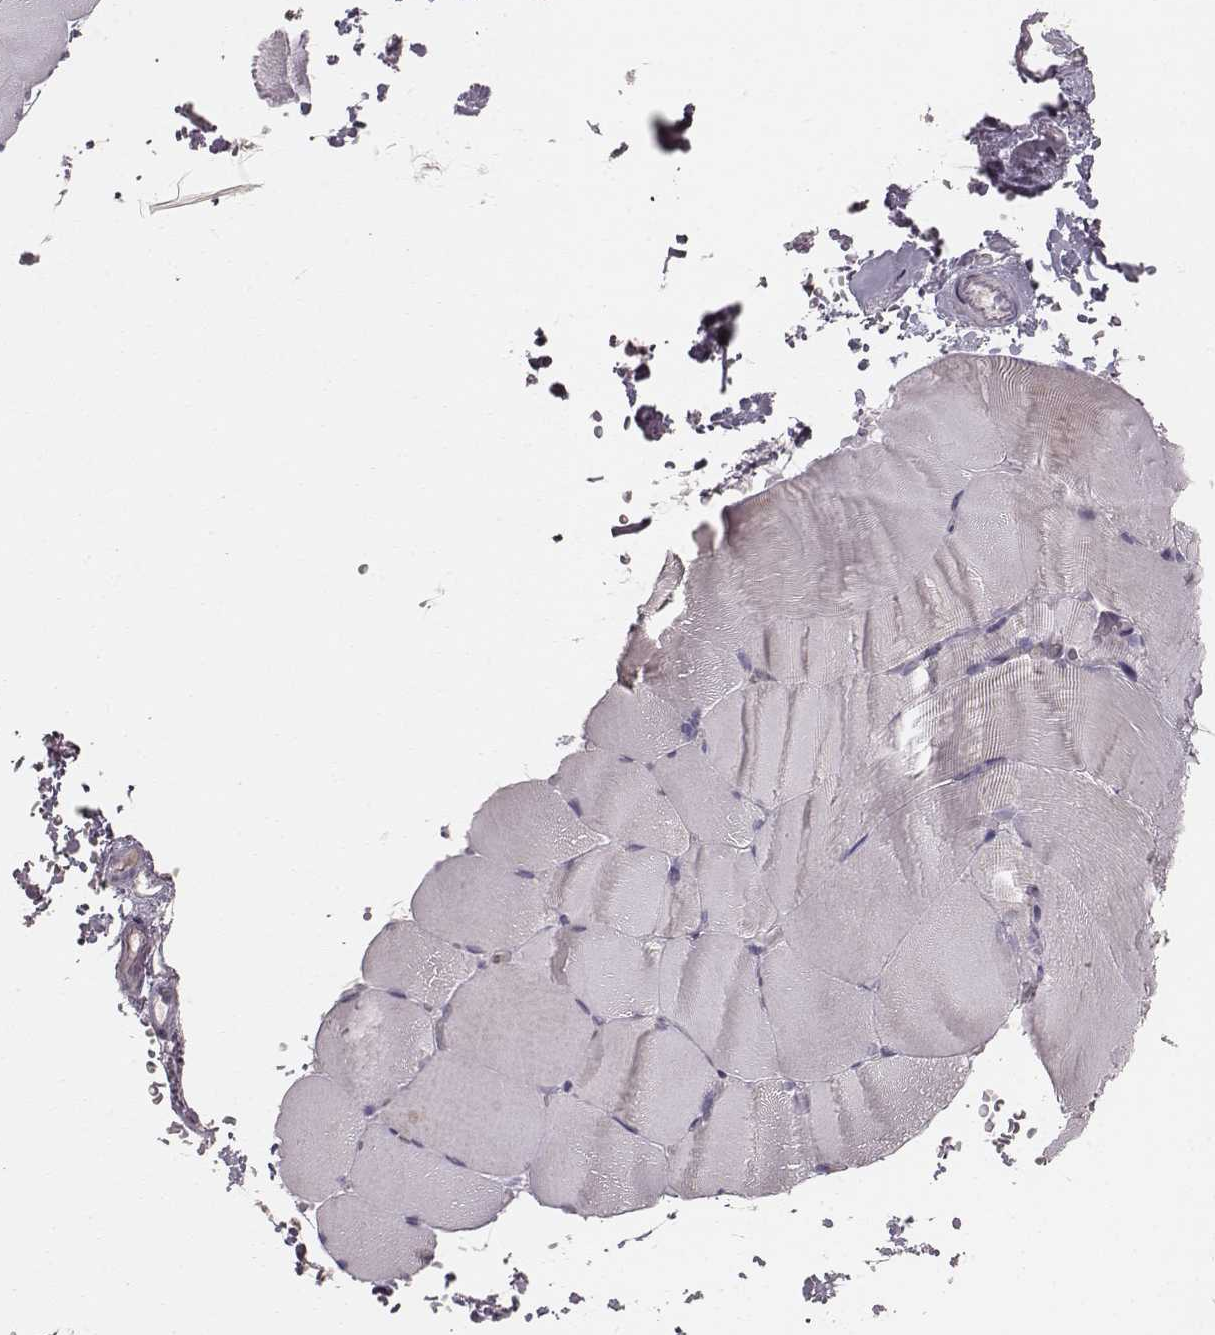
{"staining": {"intensity": "negative", "quantity": "none", "location": "none"}, "tissue": "skeletal muscle", "cell_type": "Myocytes", "image_type": "normal", "snomed": [{"axis": "morphology", "description": "Normal tissue, NOS"}, {"axis": "topography", "description": "Skeletal muscle"}], "caption": "Immunohistochemical staining of unremarkable skeletal muscle exhibits no significant staining in myocytes.", "gene": "LY6K", "patient": {"sex": "female", "age": 37}}